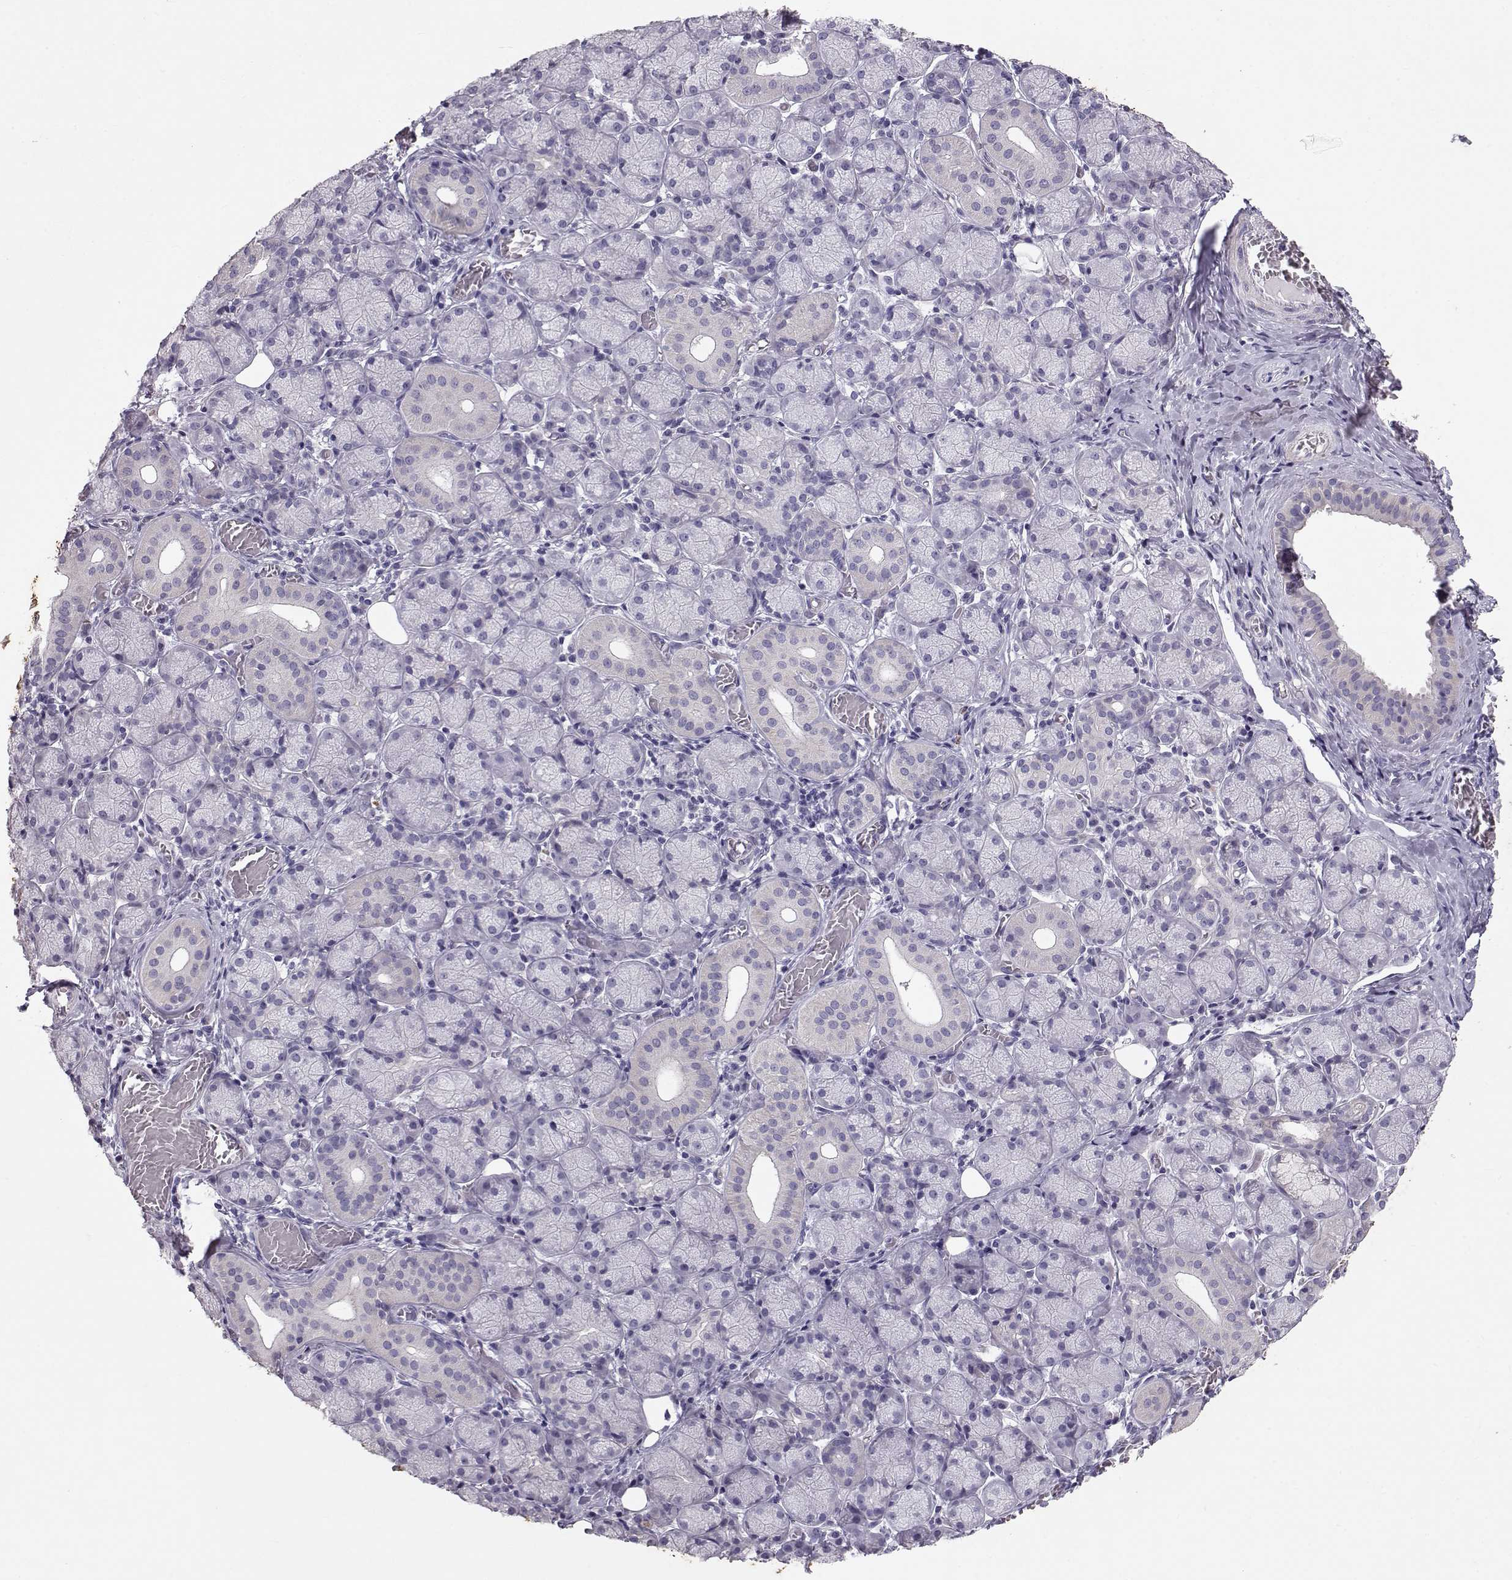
{"staining": {"intensity": "negative", "quantity": "none", "location": "none"}, "tissue": "salivary gland", "cell_type": "Glandular cells", "image_type": "normal", "snomed": [{"axis": "morphology", "description": "Normal tissue, NOS"}, {"axis": "topography", "description": "Salivary gland"}, {"axis": "topography", "description": "Peripheral nerve tissue"}], "caption": "DAB (3,3'-diaminobenzidine) immunohistochemical staining of benign human salivary gland demonstrates no significant staining in glandular cells. (Immunohistochemistry (ihc), brightfield microscopy, high magnification).", "gene": "RD3", "patient": {"sex": "female", "age": 24}}